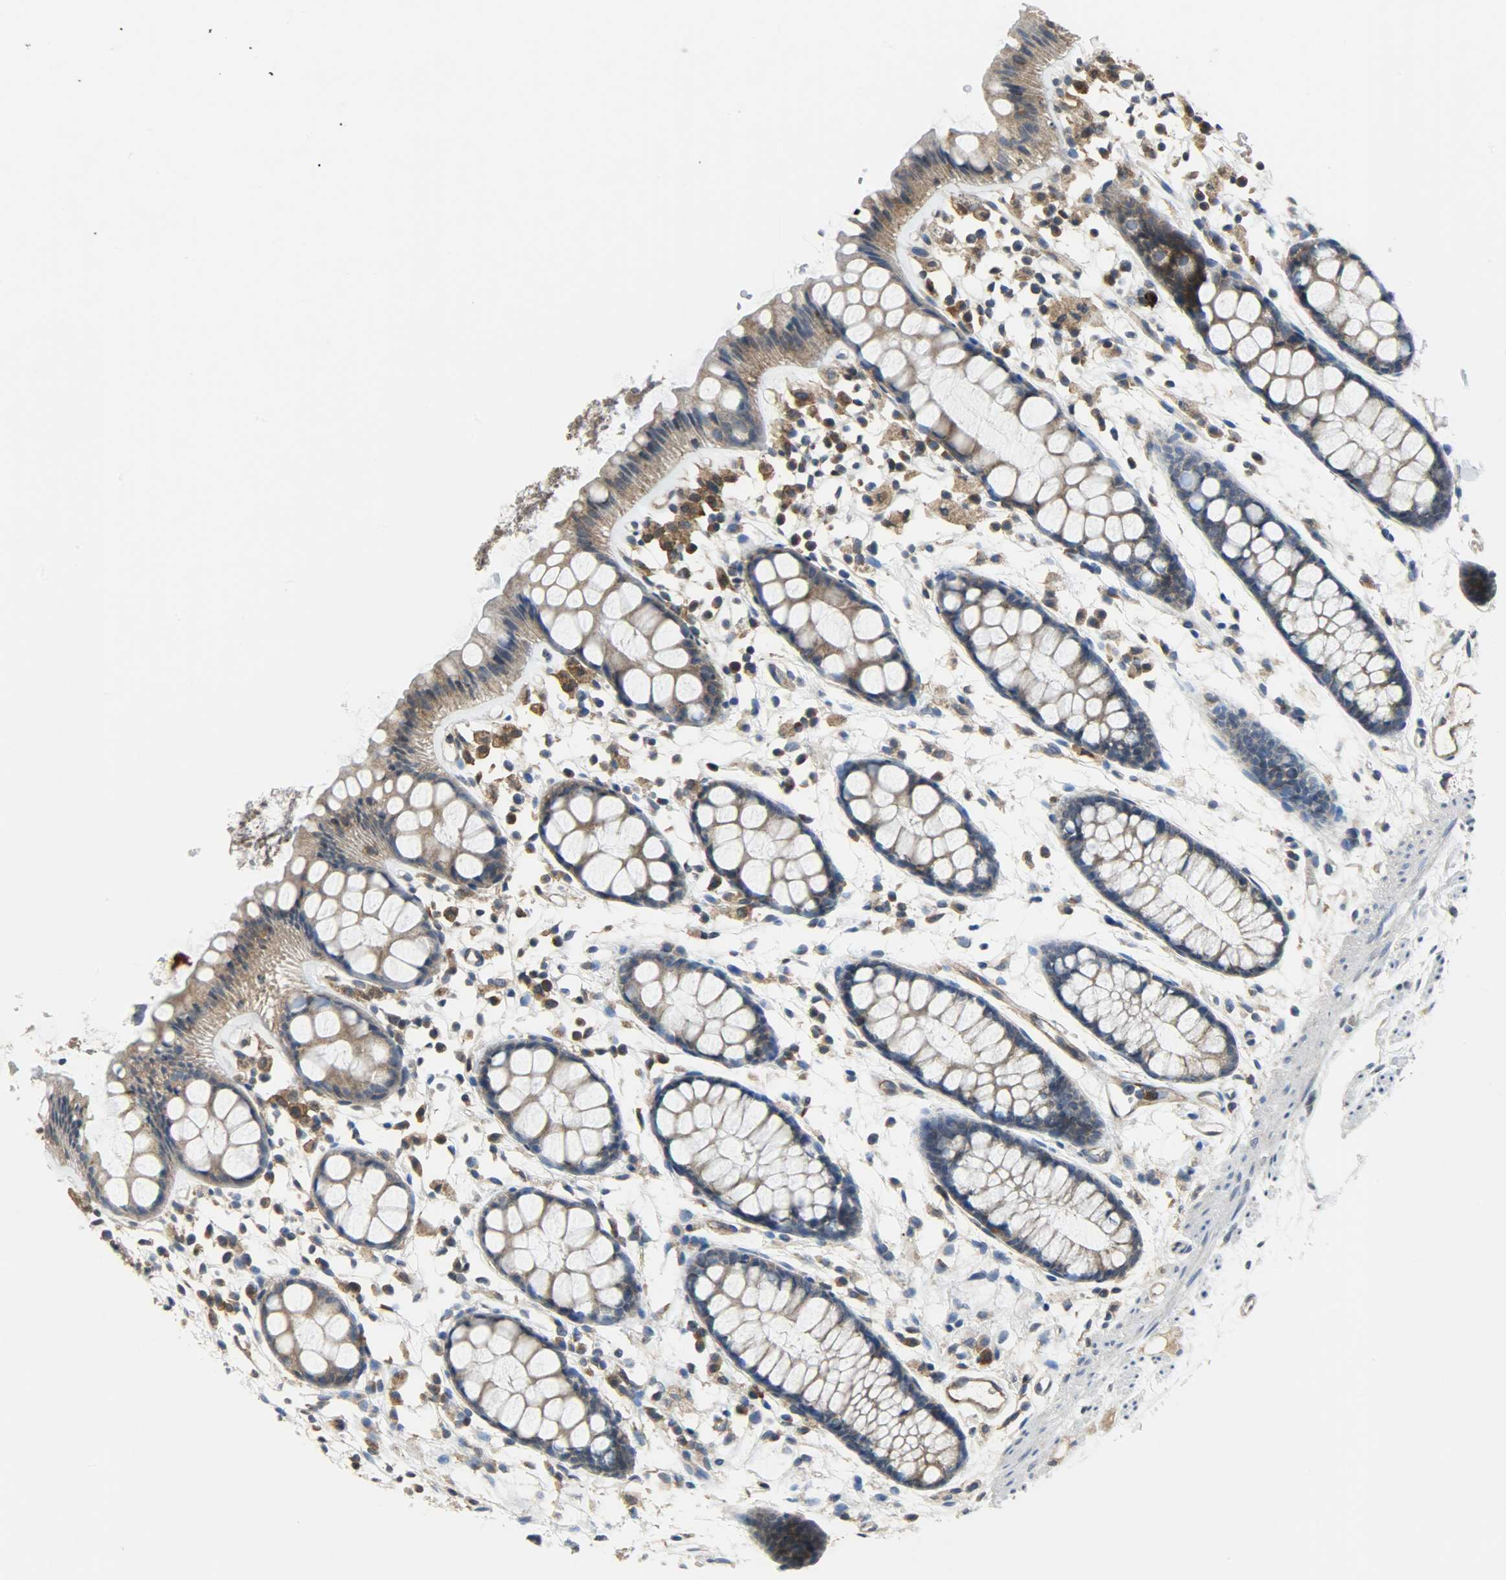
{"staining": {"intensity": "moderate", "quantity": ">75%", "location": "cytoplasmic/membranous"}, "tissue": "rectum", "cell_type": "Glandular cells", "image_type": "normal", "snomed": [{"axis": "morphology", "description": "Normal tissue, NOS"}, {"axis": "topography", "description": "Rectum"}], "caption": "IHC photomicrograph of normal rectum: human rectum stained using immunohistochemistry (IHC) demonstrates medium levels of moderate protein expression localized specifically in the cytoplasmic/membranous of glandular cells, appearing as a cytoplasmic/membranous brown color.", "gene": "TRIM21", "patient": {"sex": "female", "age": 66}}